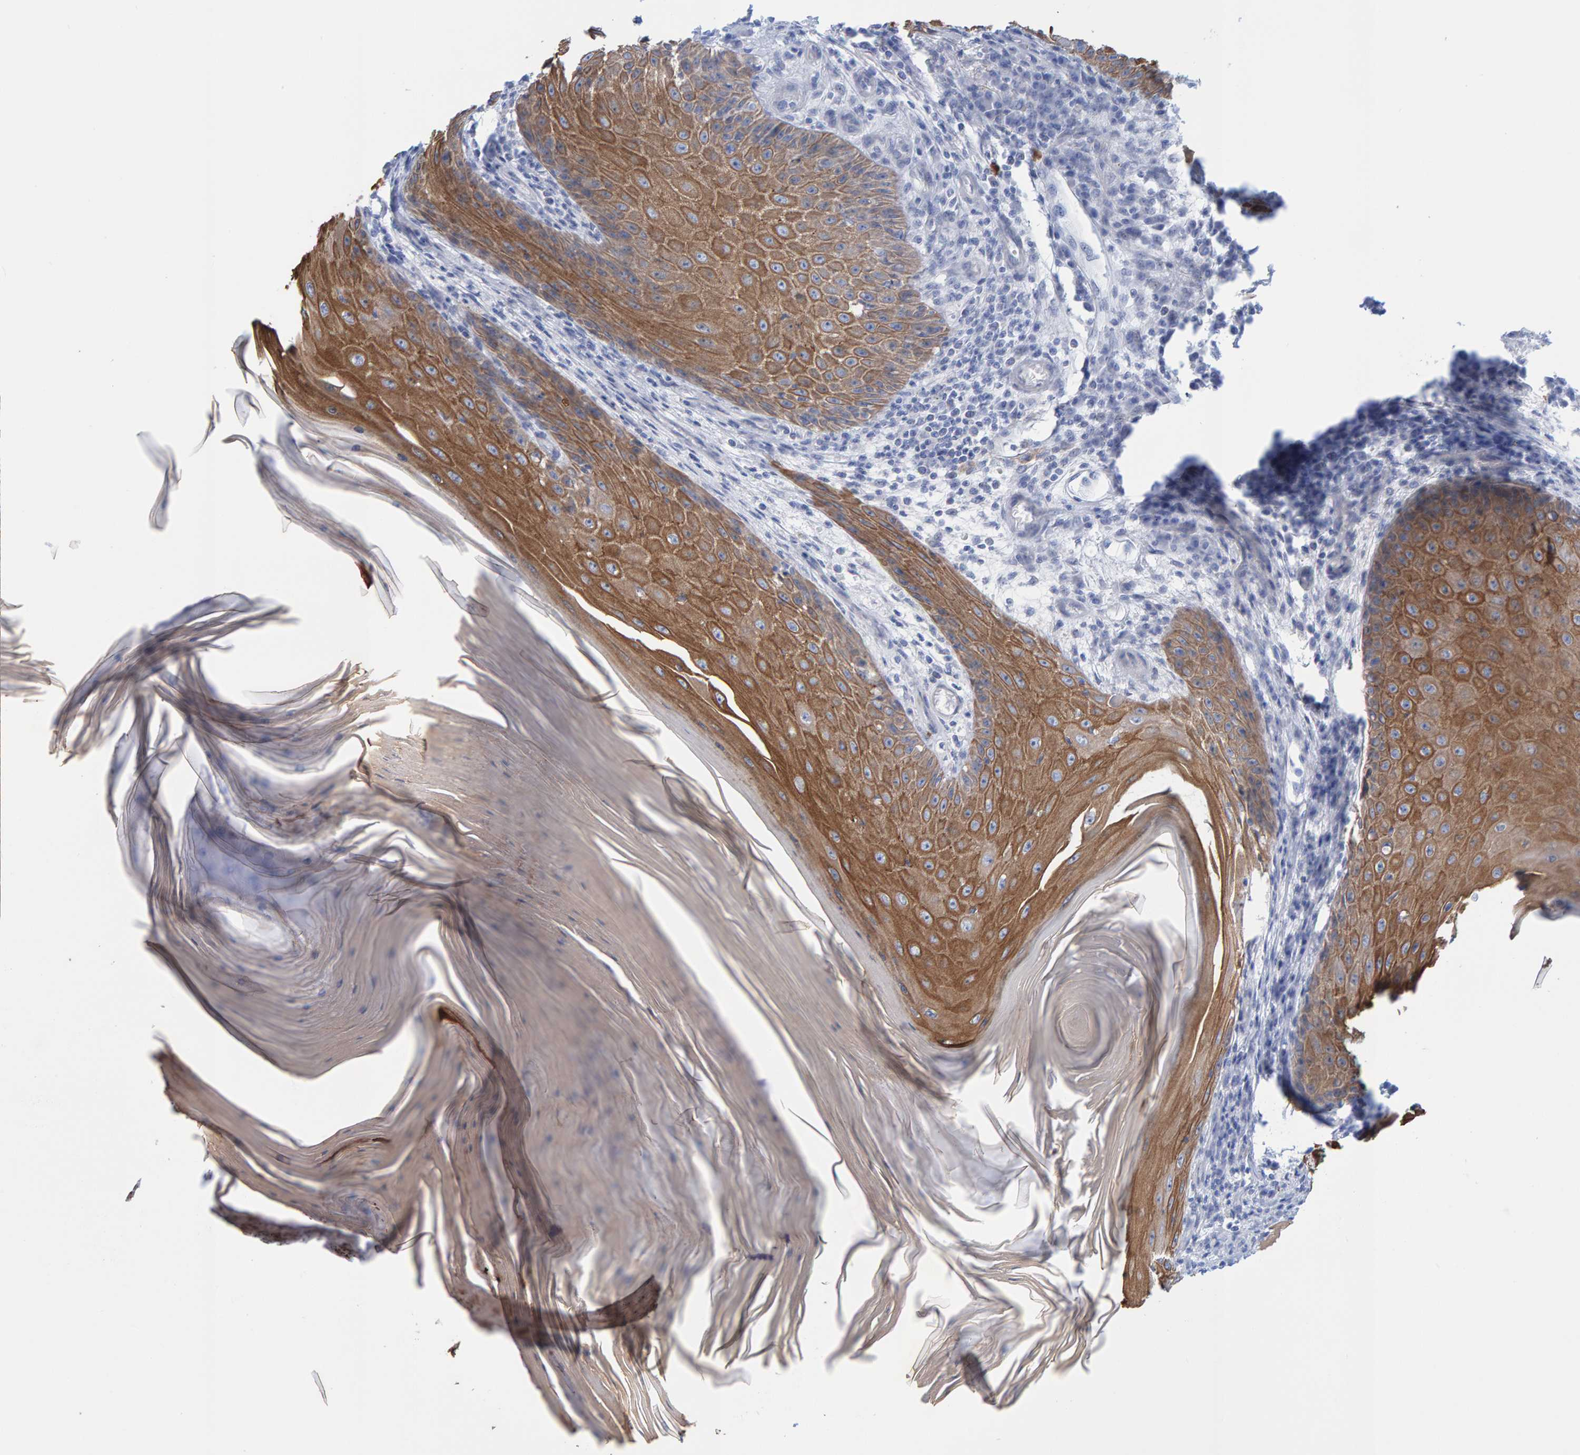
{"staining": {"intensity": "moderate", "quantity": "<25%", "location": "cytoplasmic/membranous"}, "tissue": "skin cancer", "cell_type": "Tumor cells", "image_type": "cancer", "snomed": [{"axis": "morphology", "description": "Squamous cell carcinoma, NOS"}, {"axis": "topography", "description": "Skin"}], "caption": "An IHC image of neoplastic tissue is shown. Protein staining in brown highlights moderate cytoplasmic/membranous positivity in squamous cell carcinoma (skin) within tumor cells. (DAB (3,3'-diaminobenzidine) IHC, brown staining for protein, blue staining for nuclei).", "gene": "JAKMIP3", "patient": {"sex": "female", "age": 73}}